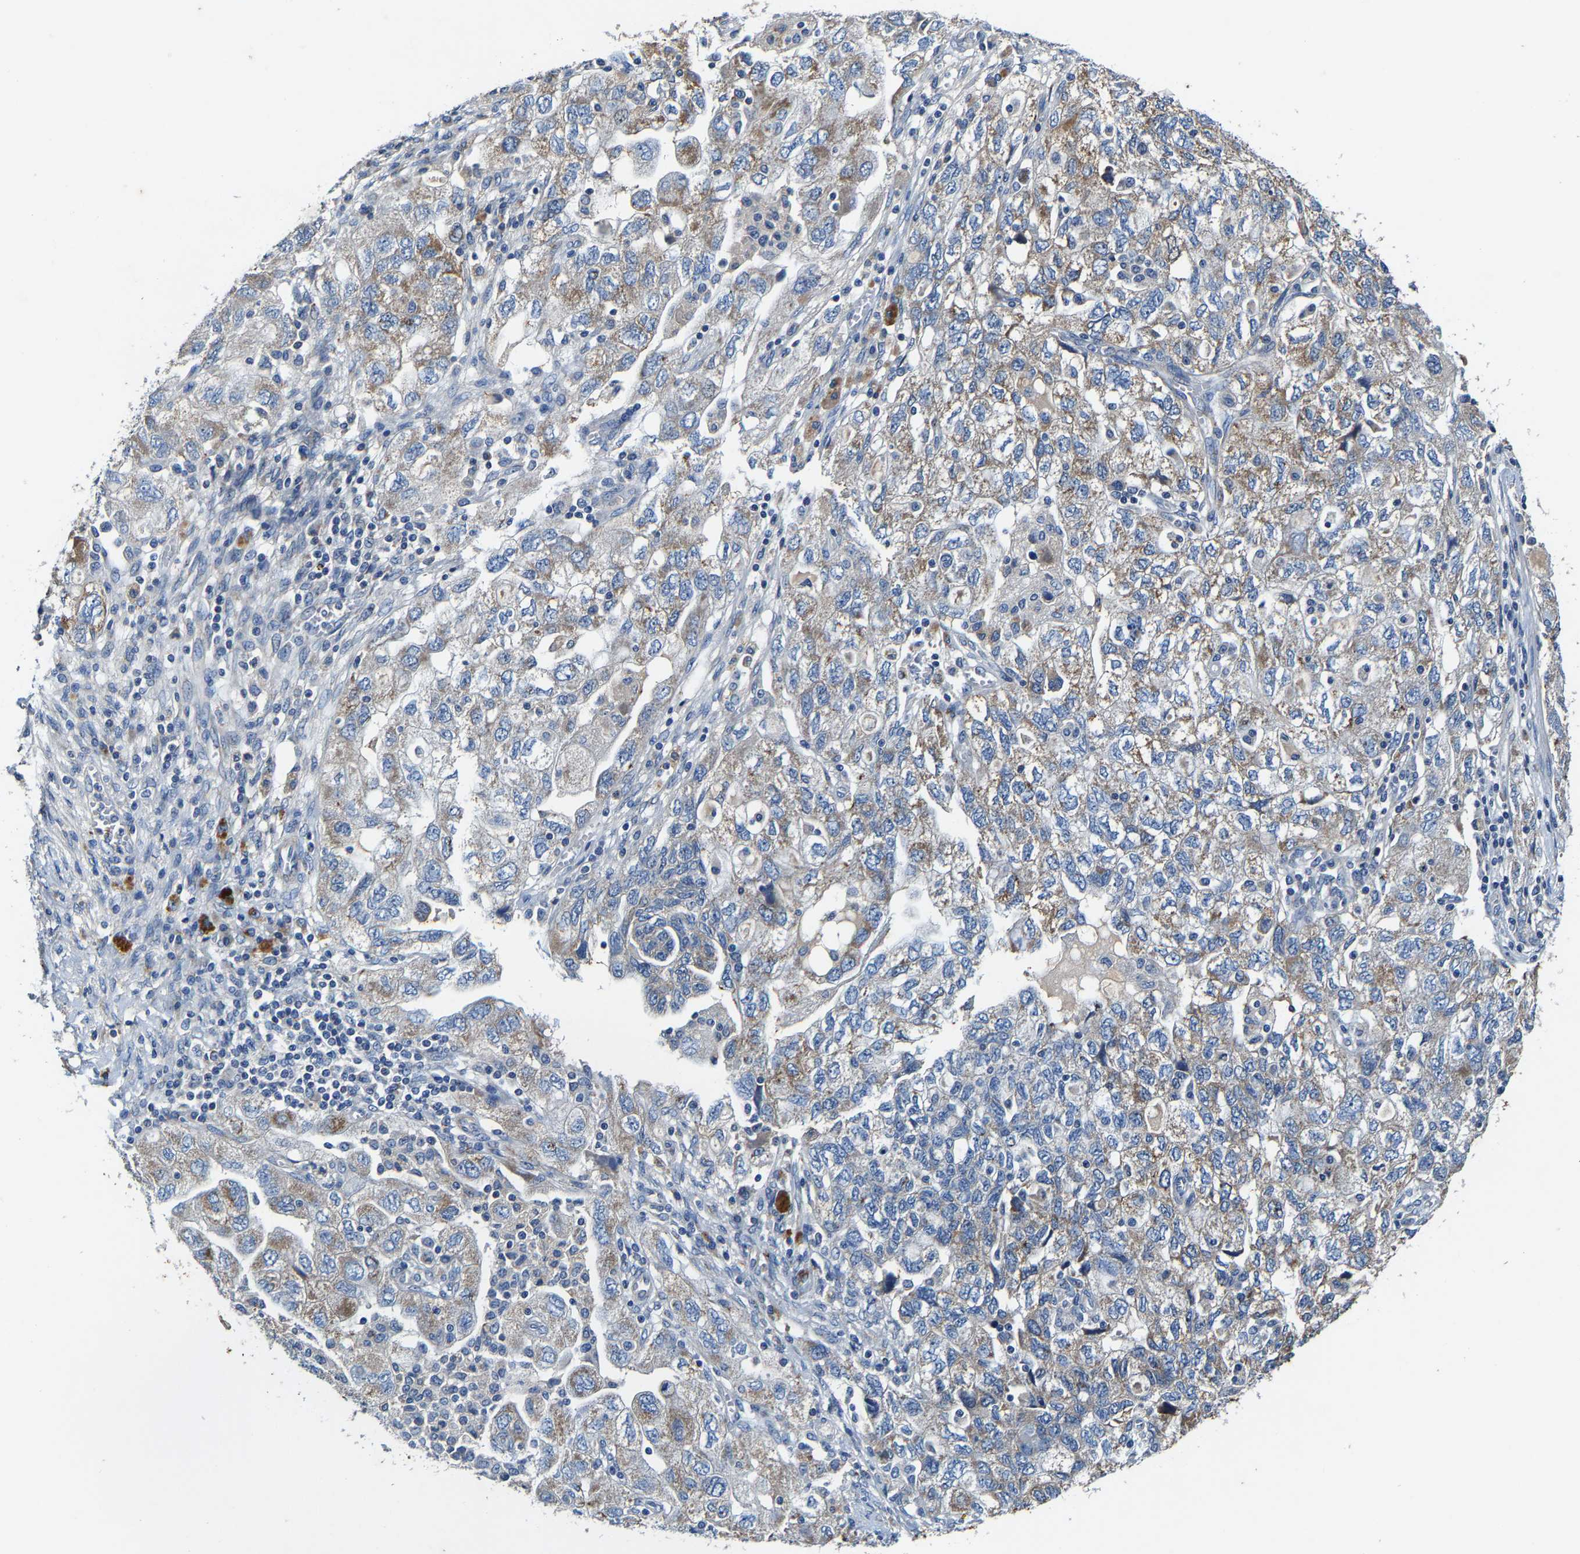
{"staining": {"intensity": "moderate", "quantity": "25%-75%", "location": "cytoplasmic/membranous"}, "tissue": "ovarian cancer", "cell_type": "Tumor cells", "image_type": "cancer", "snomed": [{"axis": "morphology", "description": "Carcinoma, NOS"}, {"axis": "morphology", "description": "Cystadenocarcinoma, serous, NOS"}, {"axis": "topography", "description": "Ovary"}], "caption": "Immunohistochemical staining of human serous cystadenocarcinoma (ovarian) demonstrates medium levels of moderate cytoplasmic/membranous staining in approximately 25%-75% of tumor cells.", "gene": "SLC25A25", "patient": {"sex": "female", "age": 69}}